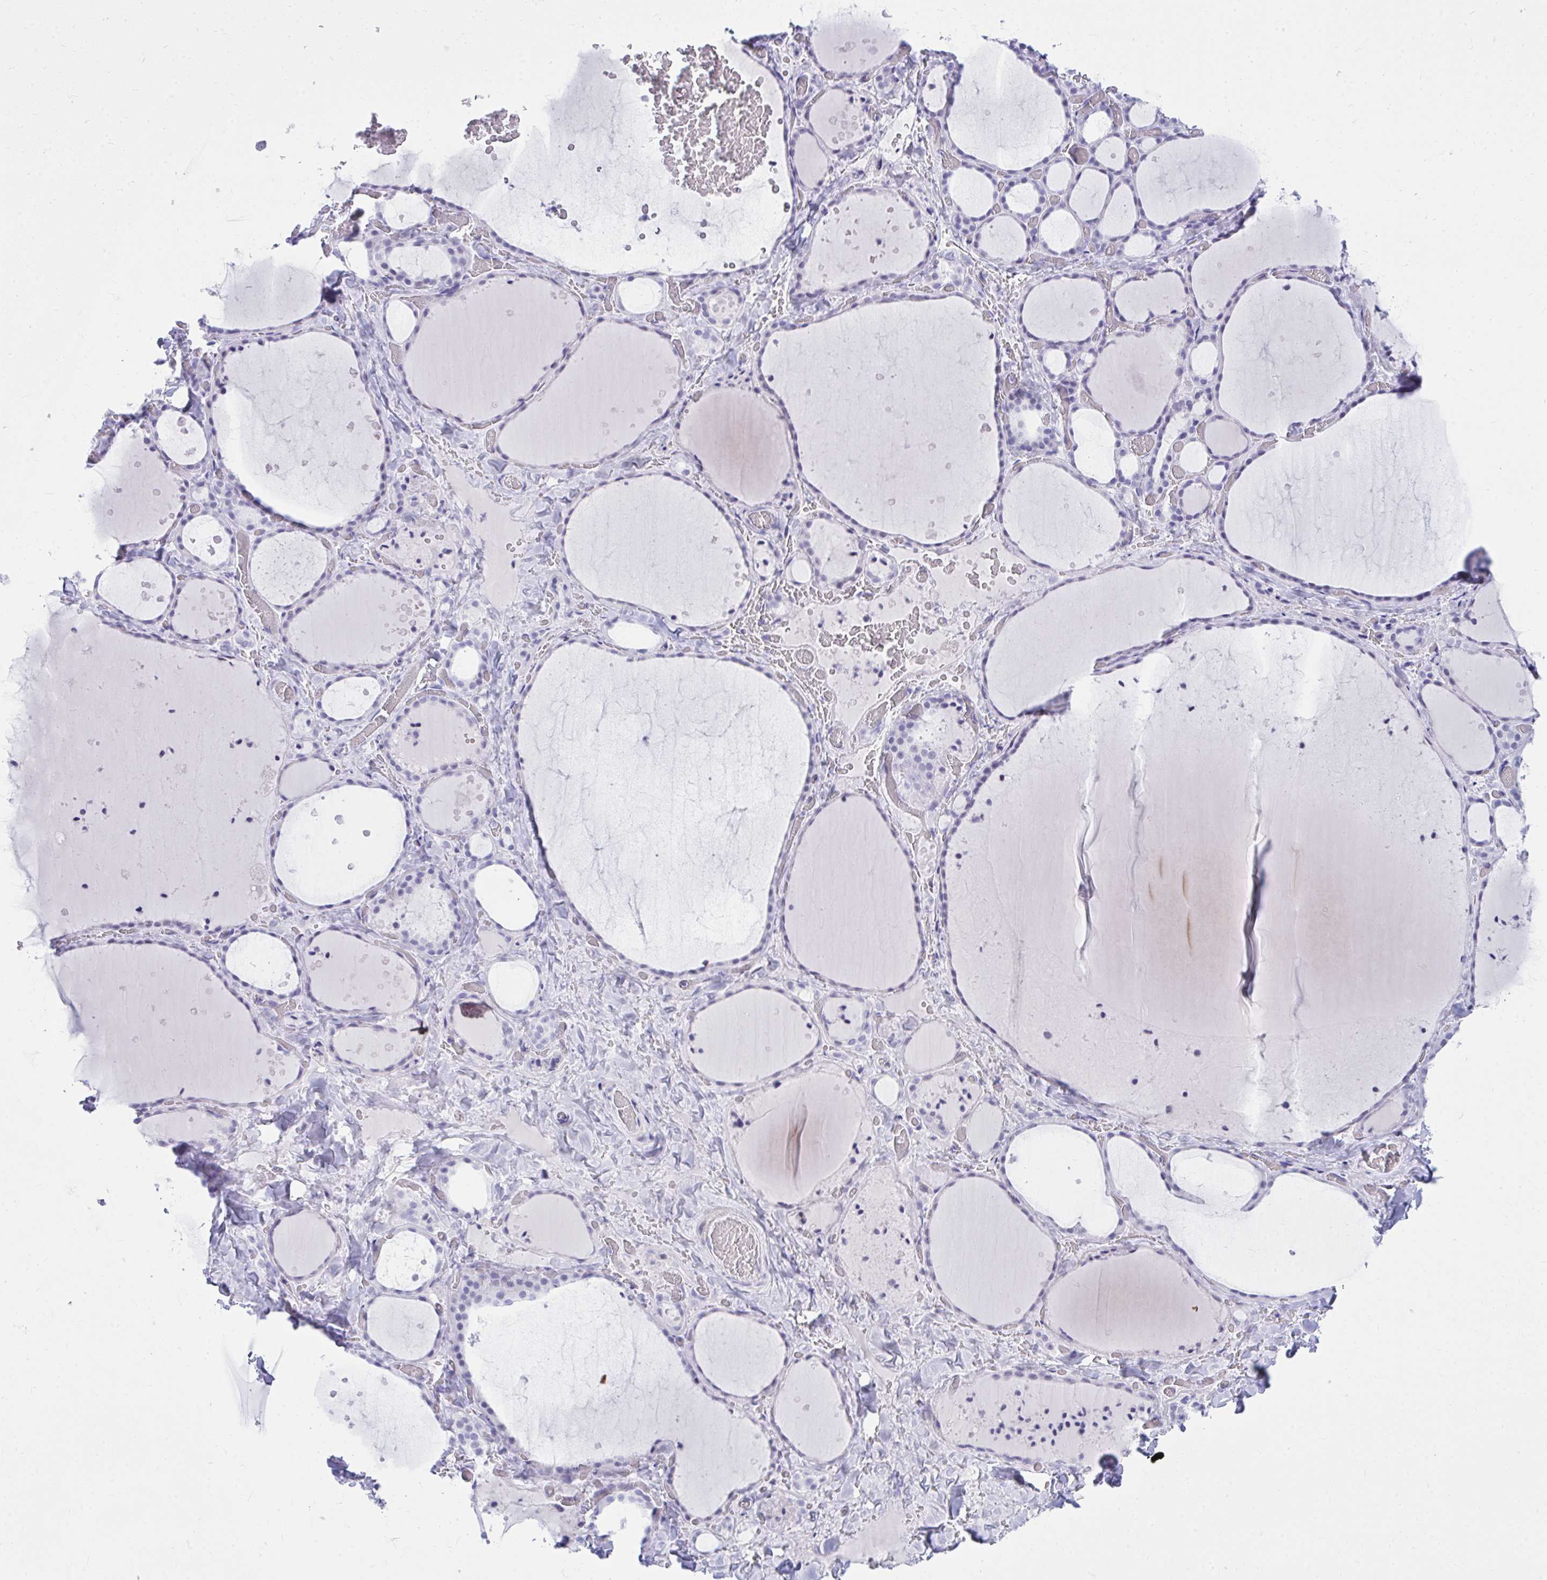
{"staining": {"intensity": "negative", "quantity": "none", "location": "none"}, "tissue": "thyroid gland", "cell_type": "Glandular cells", "image_type": "normal", "snomed": [{"axis": "morphology", "description": "Normal tissue, NOS"}, {"axis": "topography", "description": "Thyroid gland"}], "caption": "The immunohistochemistry micrograph has no significant positivity in glandular cells of thyroid gland.", "gene": "OR5F1", "patient": {"sex": "female", "age": 36}}